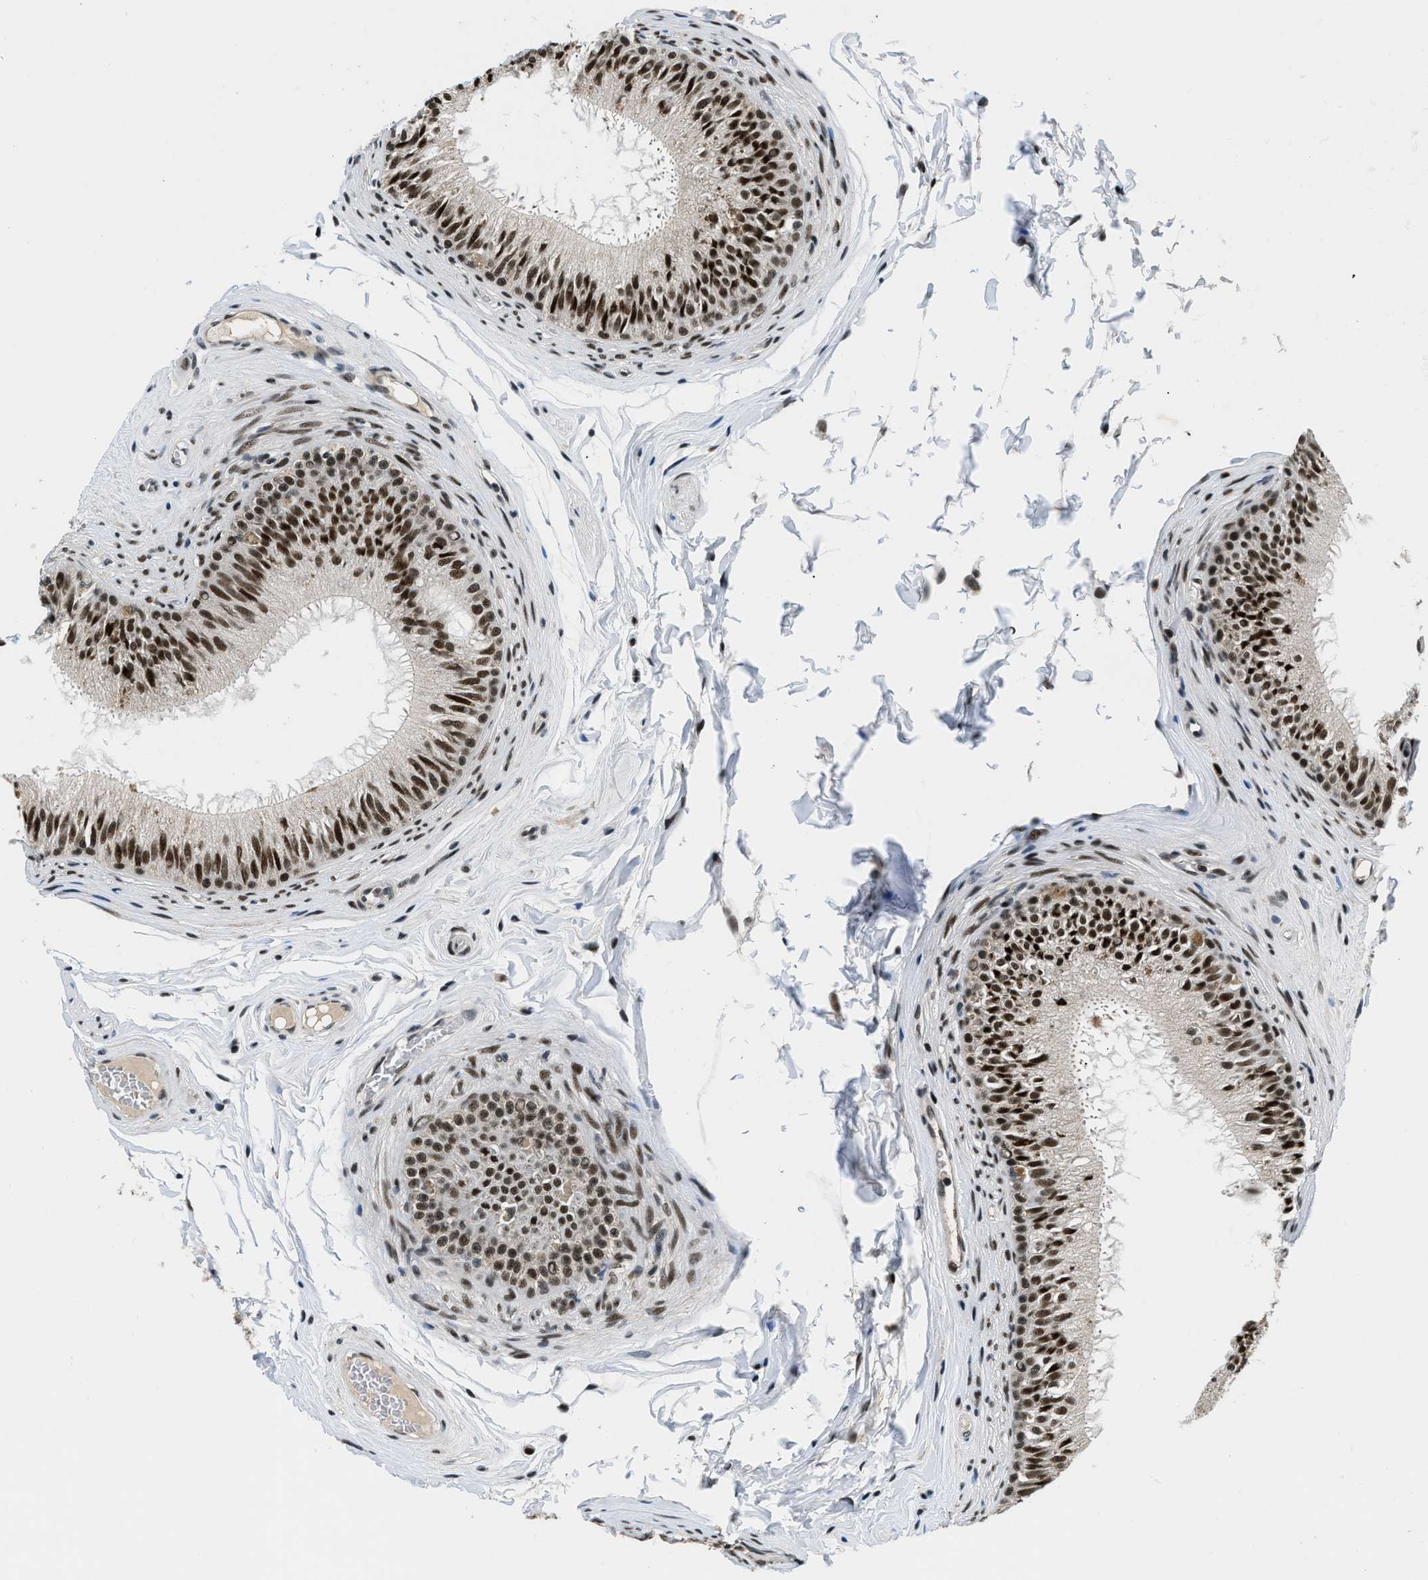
{"staining": {"intensity": "strong", "quantity": ">75%", "location": "nuclear"}, "tissue": "epididymis", "cell_type": "Glandular cells", "image_type": "normal", "snomed": [{"axis": "morphology", "description": "Normal tissue, NOS"}, {"axis": "topography", "description": "Testis"}, {"axis": "topography", "description": "Epididymis"}], "caption": "Immunohistochemistry (IHC) (DAB) staining of normal human epididymis reveals strong nuclear protein staining in approximately >75% of glandular cells. The protein of interest is shown in brown color, while the nuclei are stained blue.", "gene": "KDM3B", "patient": {"sex": "male", "age": 36}}